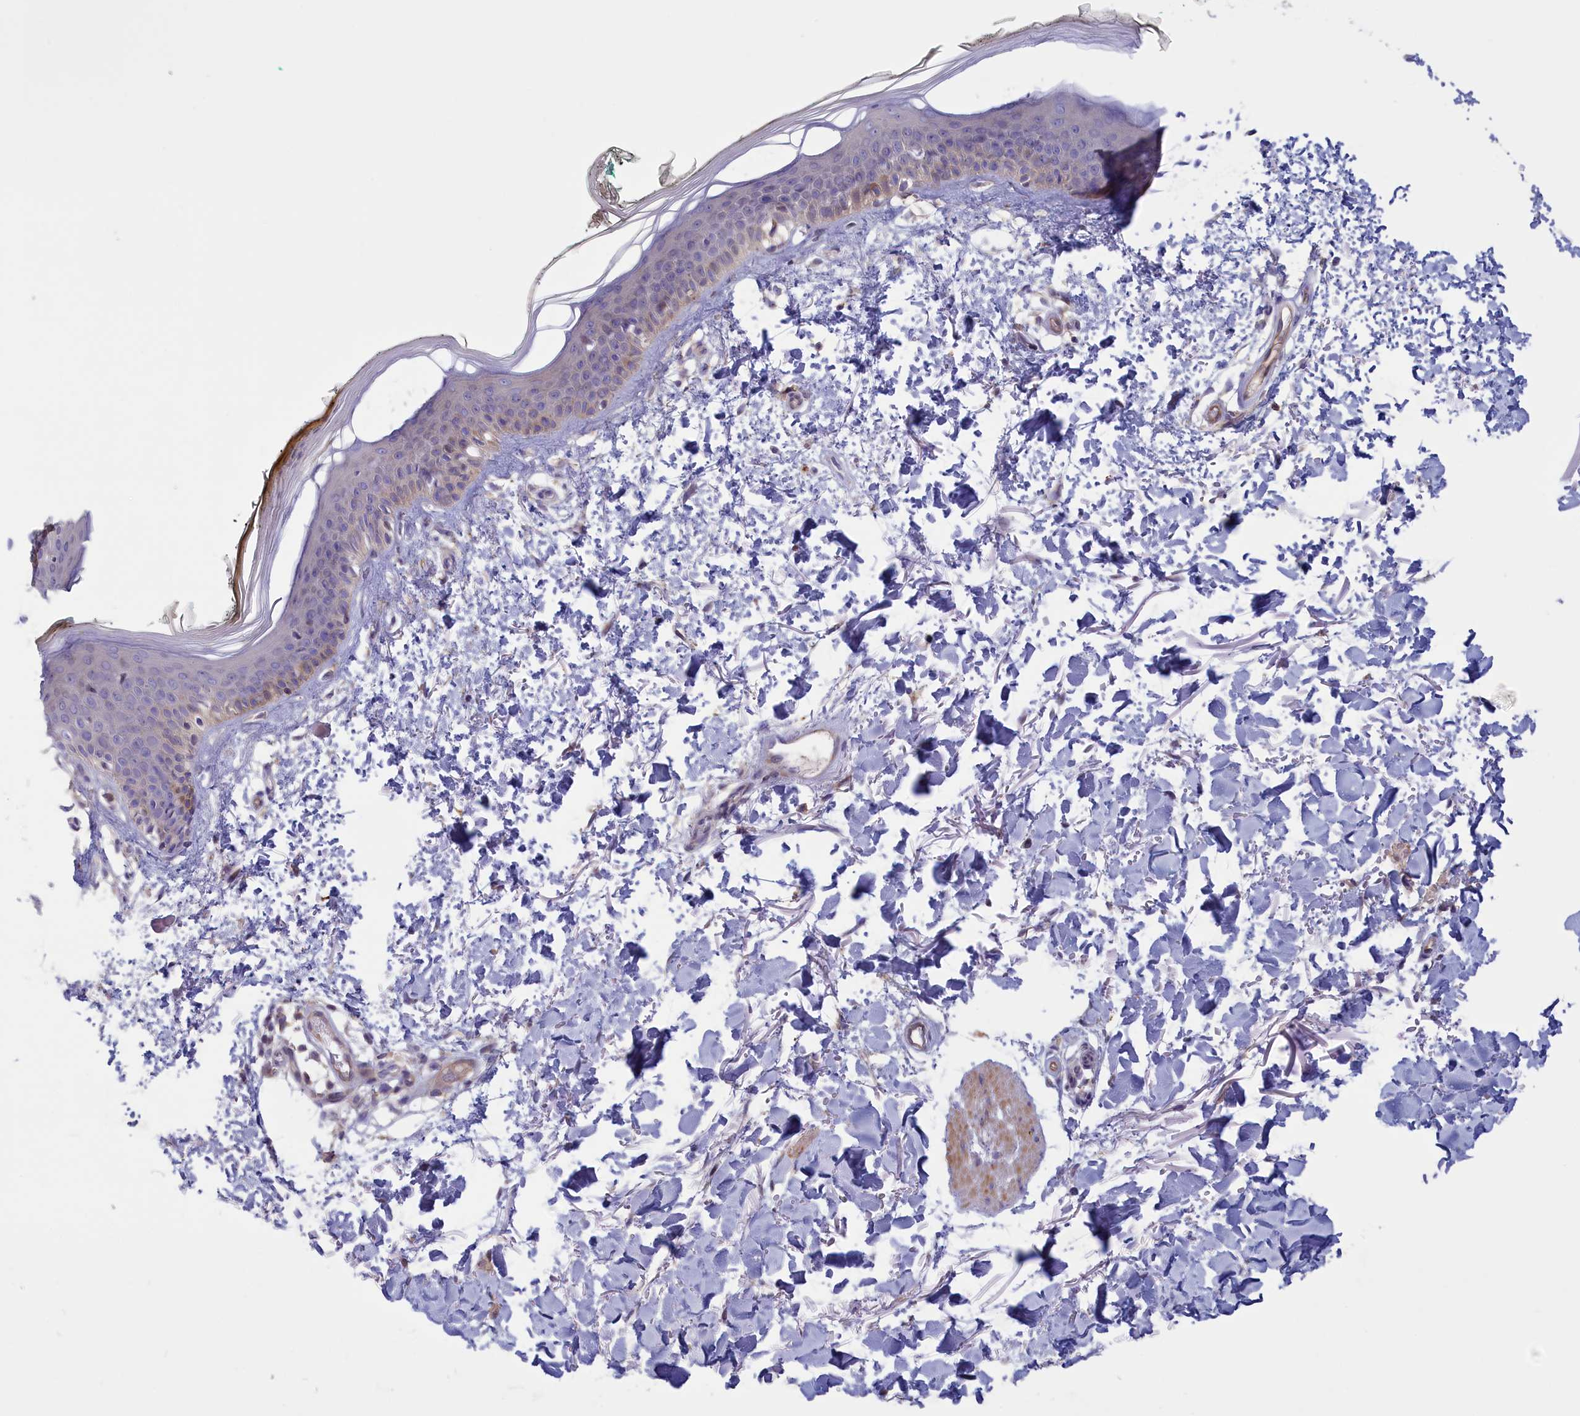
{"staining": {"intensity": "negative", "quantity": "none", "location": "none"}, "tissue": "skin", "cell_type": "Fibroblasts", "image_type": "normal", "snomed": [{"axis": "morphology", "description": "Normal tissue, NOS"}, {"axis": "topography", "description": "Skin"}], "caption": "Immunohistochemistry micrograph of normal skin stained for a protein (brown), which exhibits no positivity in fibroblasts.", "gene": "CORO2A", "patient": {"sex": "male", "age": 62}}